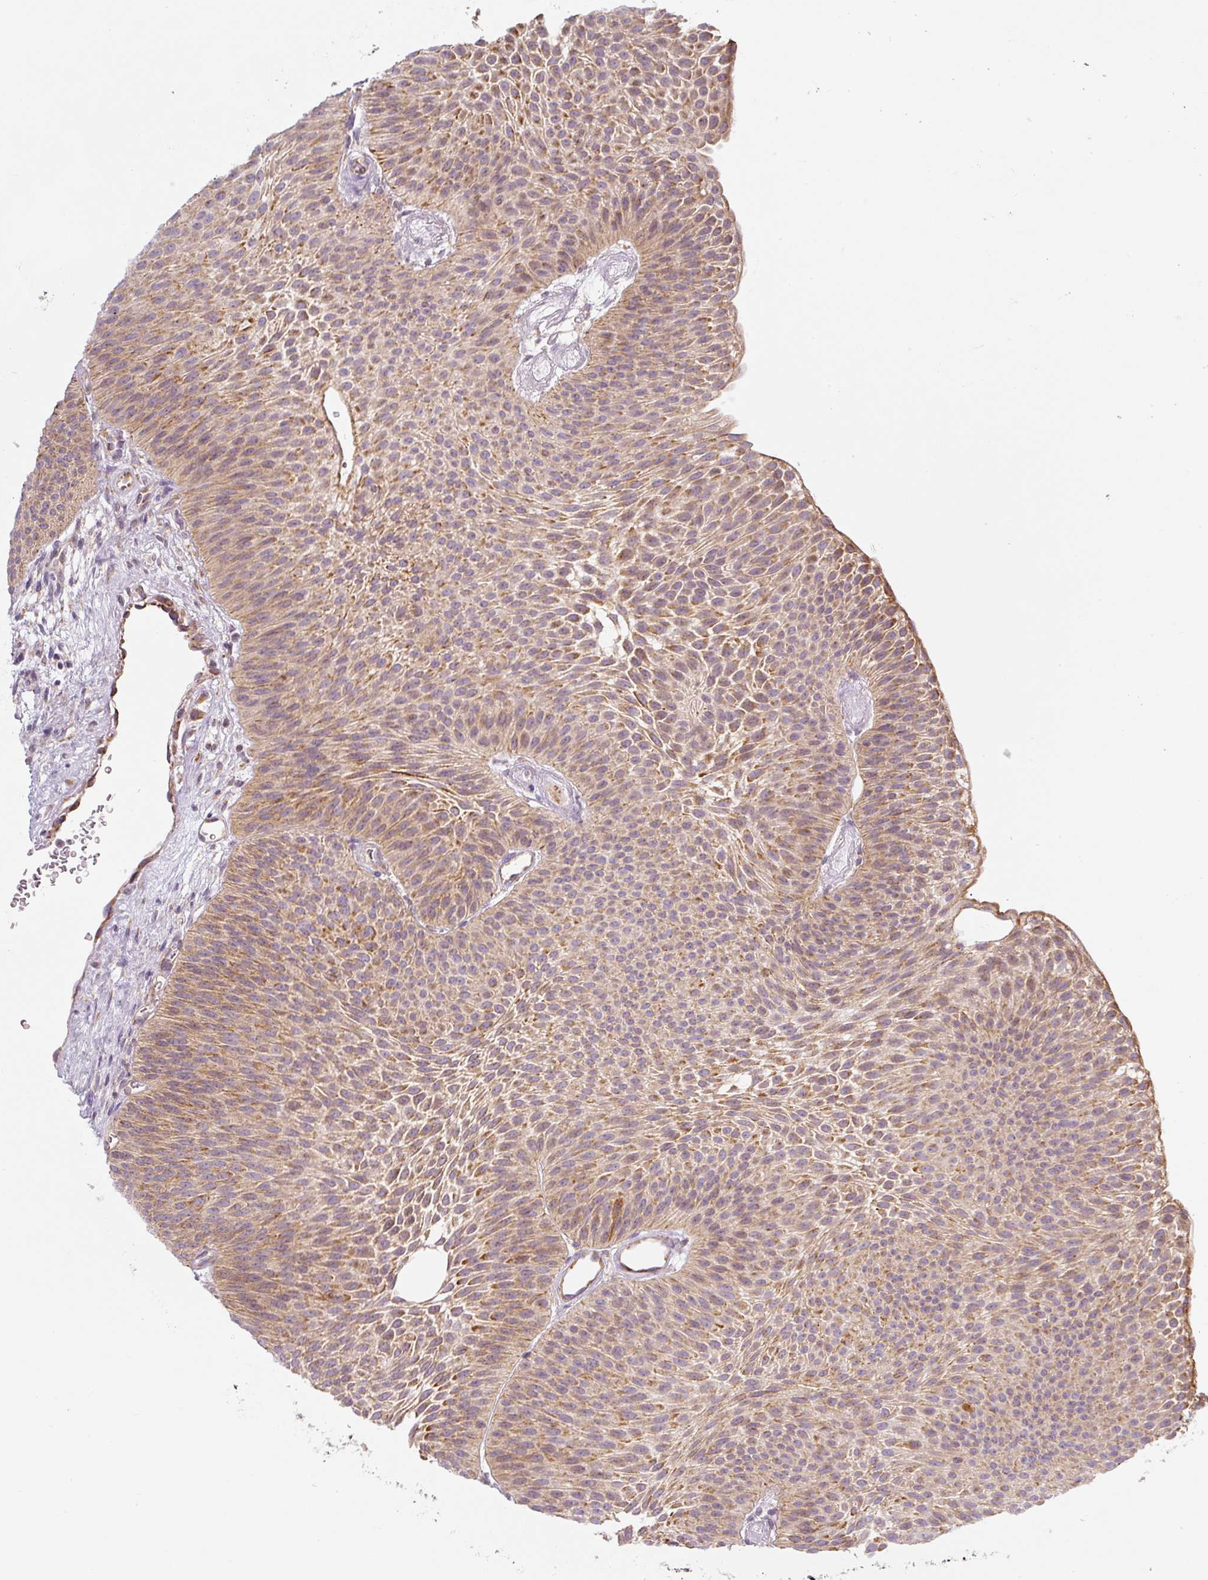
{"staining": {"intensity": "moderate", "quantity": ">75%", "location": "cytoplasmic/membranous"}, "tissue": "urothelial cancer", "cell_type": "Tumor cells", "image_type": "cancer", "snomed": [{"axis": "morphology", "description": "Urothelial carcinoma, Low grade"}, {"axis": "topography", "description": "Urinary bladder"}], "caption": "This histopathology image exhibits immunohistochemistry (IHC) staining of human urothelial carcinoma (low-grade), with medium moderate cytoplasmic/membranous expression in approximately >75% of tumor cells.", "gene": "MORN4", "patient": {"sex": "female", "age": 60}}